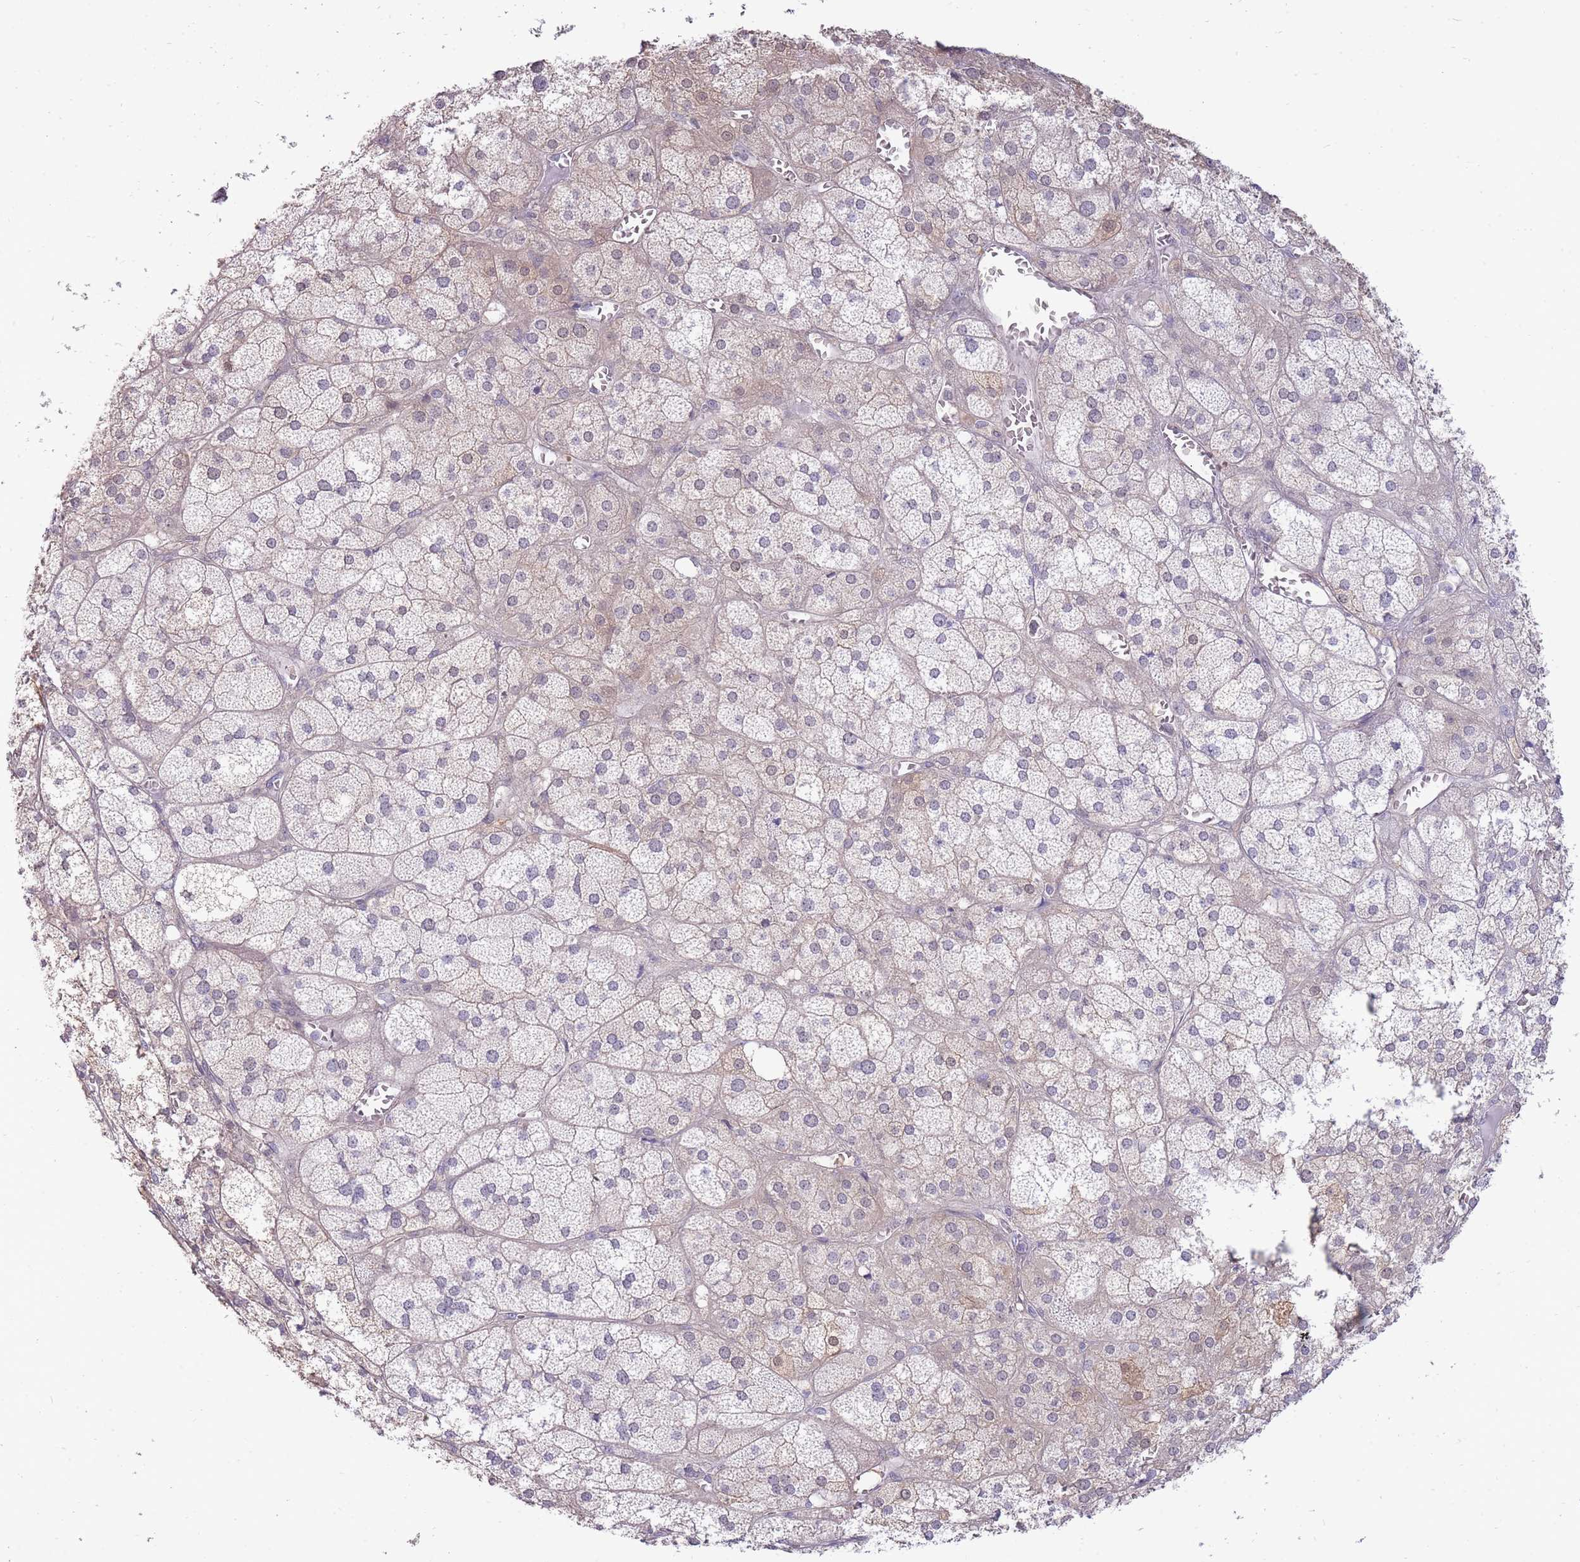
{"staining": {"intensity": "weak", "quantity": "25%-75%", "location": "cytoplasmic/membranous,nuclear"}, "tissue": "adrenal gland", "cell_type": "Glandular cells", "image_type": "normal", "snomed": [{"axis": "morphology", "description": "Normal tissue, NOS"}, {"axis": "topography", "description": "Adrenal gland"}], "caption": "Immunohistochemical staining of normal adrenal gland displays 25%-75% levels of weak cytoplasmic/membranous,nuclear protein positivity in approximately 25%-75% of glandular cells. Using DAB (3,3'-diaminobenzidine) (brown) and hematoxylin (blue) stains, captured at high magnification using brightfield microscopy.", "gene": "SMC6", "patient": {"sex": "female", "age": 61}}